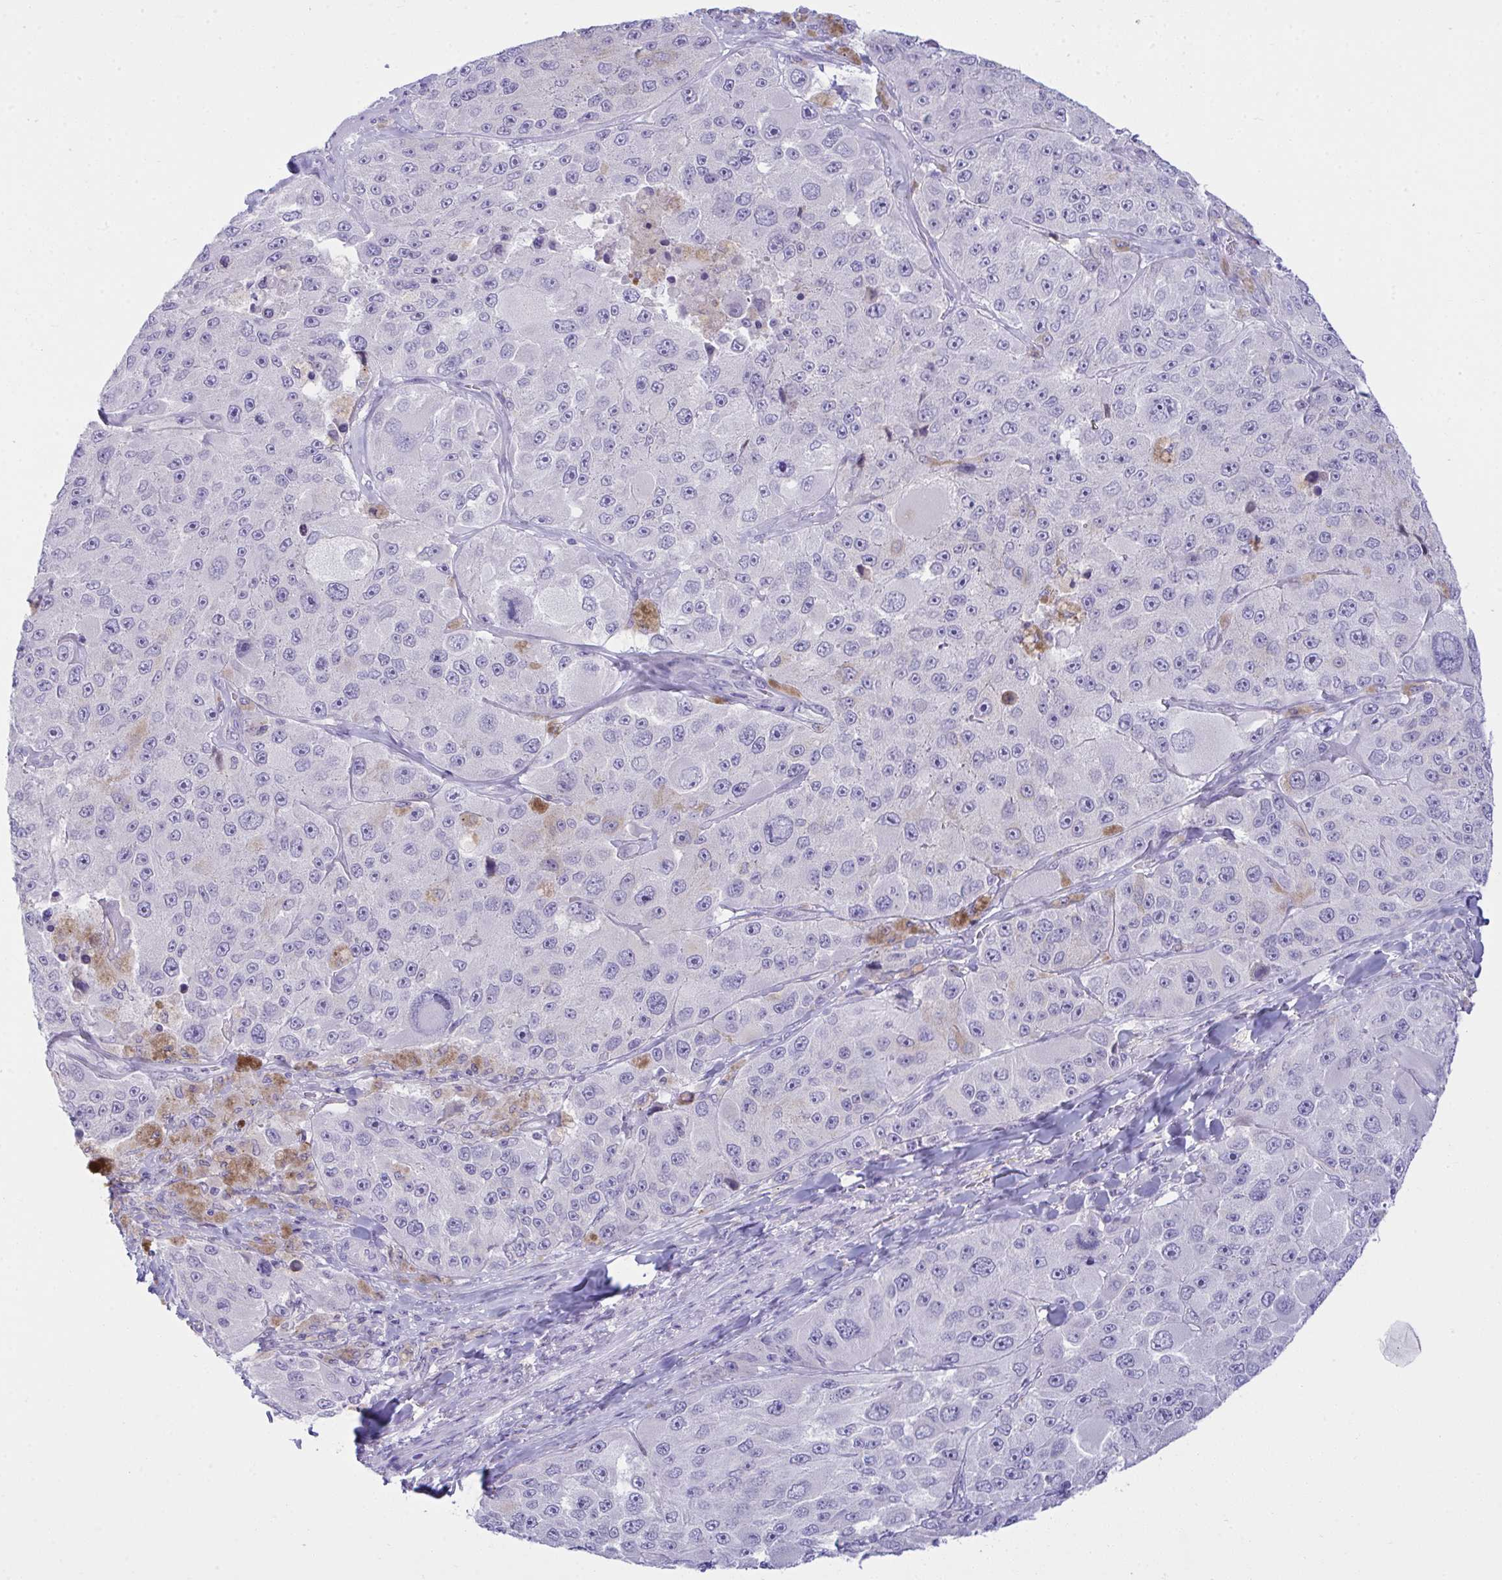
{"staining": {"intensity": "negative", "quantity": "none", "location": "none"}, "tissue": "melanoma", "cell_type": "Tumor cells", "image_type": "cancer", "snomed": [{"axis": "morphology", "description": "Malignant melanoma, Metastatic site"}, {"axis": "topography", "description": "Lymph node"}], "caption": "This is an IHC image of melanoma. There is no staining in tumor cells.", "gene": "RGPD5", "patient": {"sex": "male", "age": 62}}